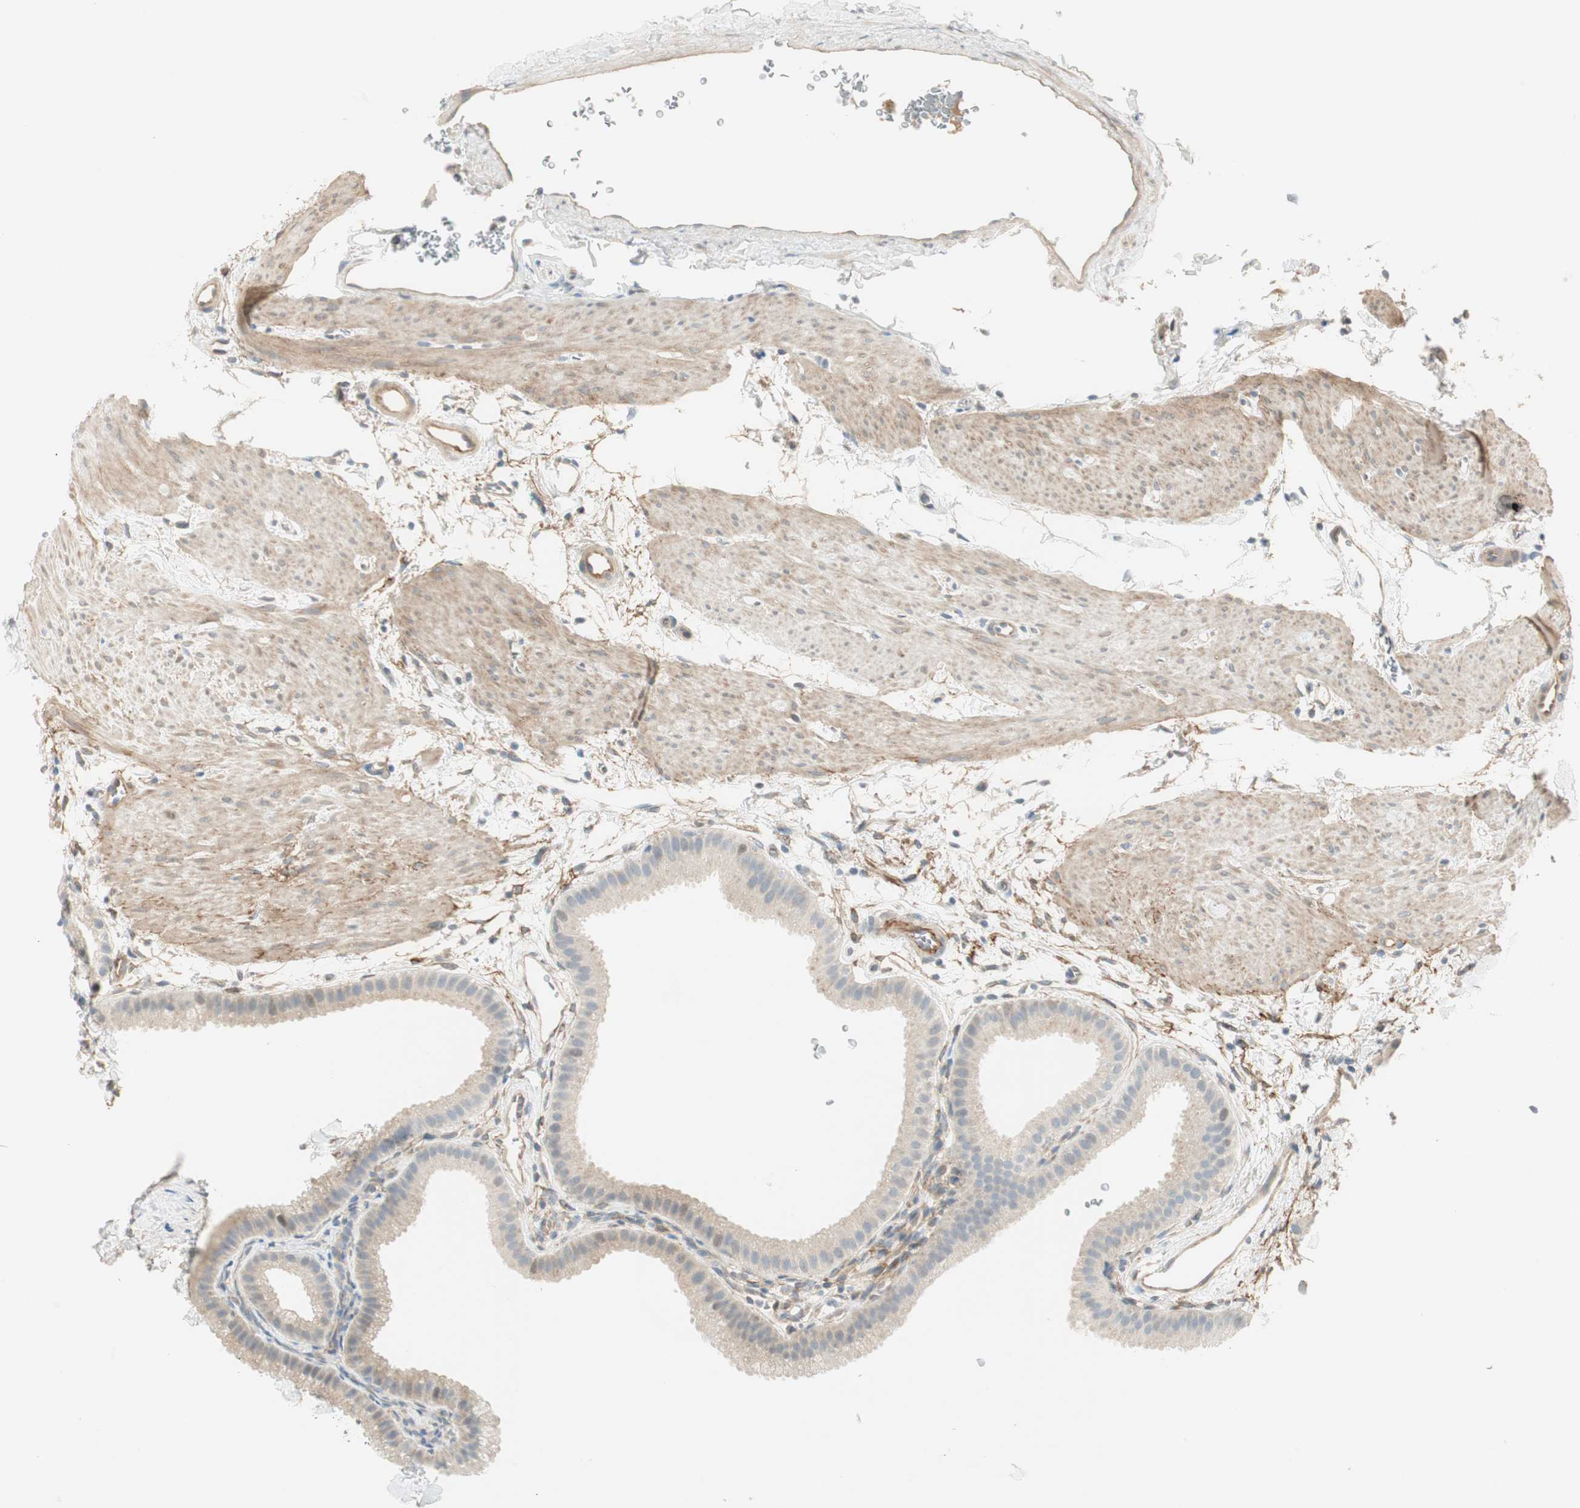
{"staining": {"intensity": "weak", "quantity": "<25%", "location": "nuclear"}, "tissue": "gallbladder", "cell_type": "Glandular cells", "image_type": "normal", "snomed": [{"axis": "morphology", "description": "Normal tissue, NOS"}, {"axis": "topography", "description": "Gallbladder"}], "caption": "Immunohistochemical staining of unremarkable human gallbladder reveals no significant positivity in glandular cells.", "gene": "STON1", "patient": {"sex": "female", "age": 64}}